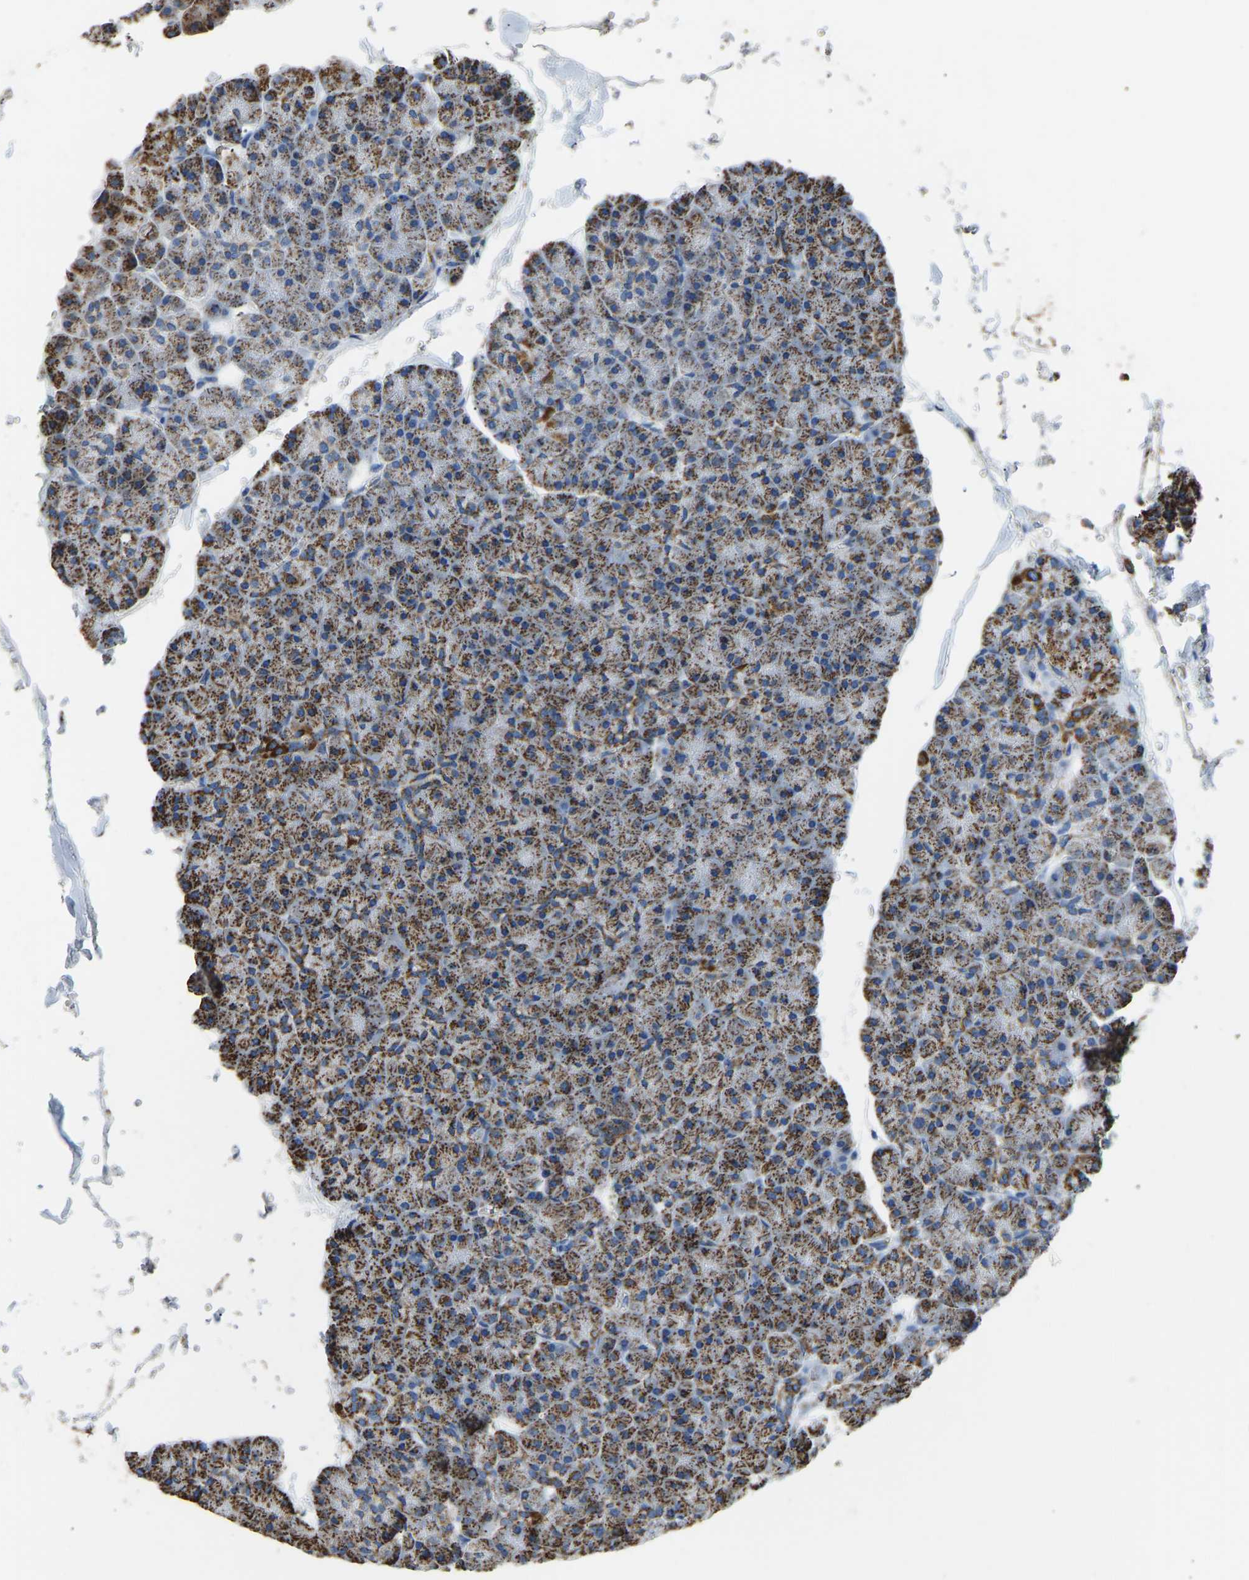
{"staining": {"intensity": "moderate", "quantity": ">75%", "location": "cytoplasmic/membranous"}, "tissue": "pancreas", "cell_type": "Exocrine glandular cells", "image_type": "normal", "snomed": [{"axis": "morphology", "description": "Normal tissue, NOS"}, {"axis": "topography", "description": "Pancreas"}], "caption": "A brown stain labels moderate cytoplasmic/membranous positivity of a protein in exocrine glandular cells of benign pancreas.", "gene": "IRX6", "patient": {"sex": "male", "age": 35}}